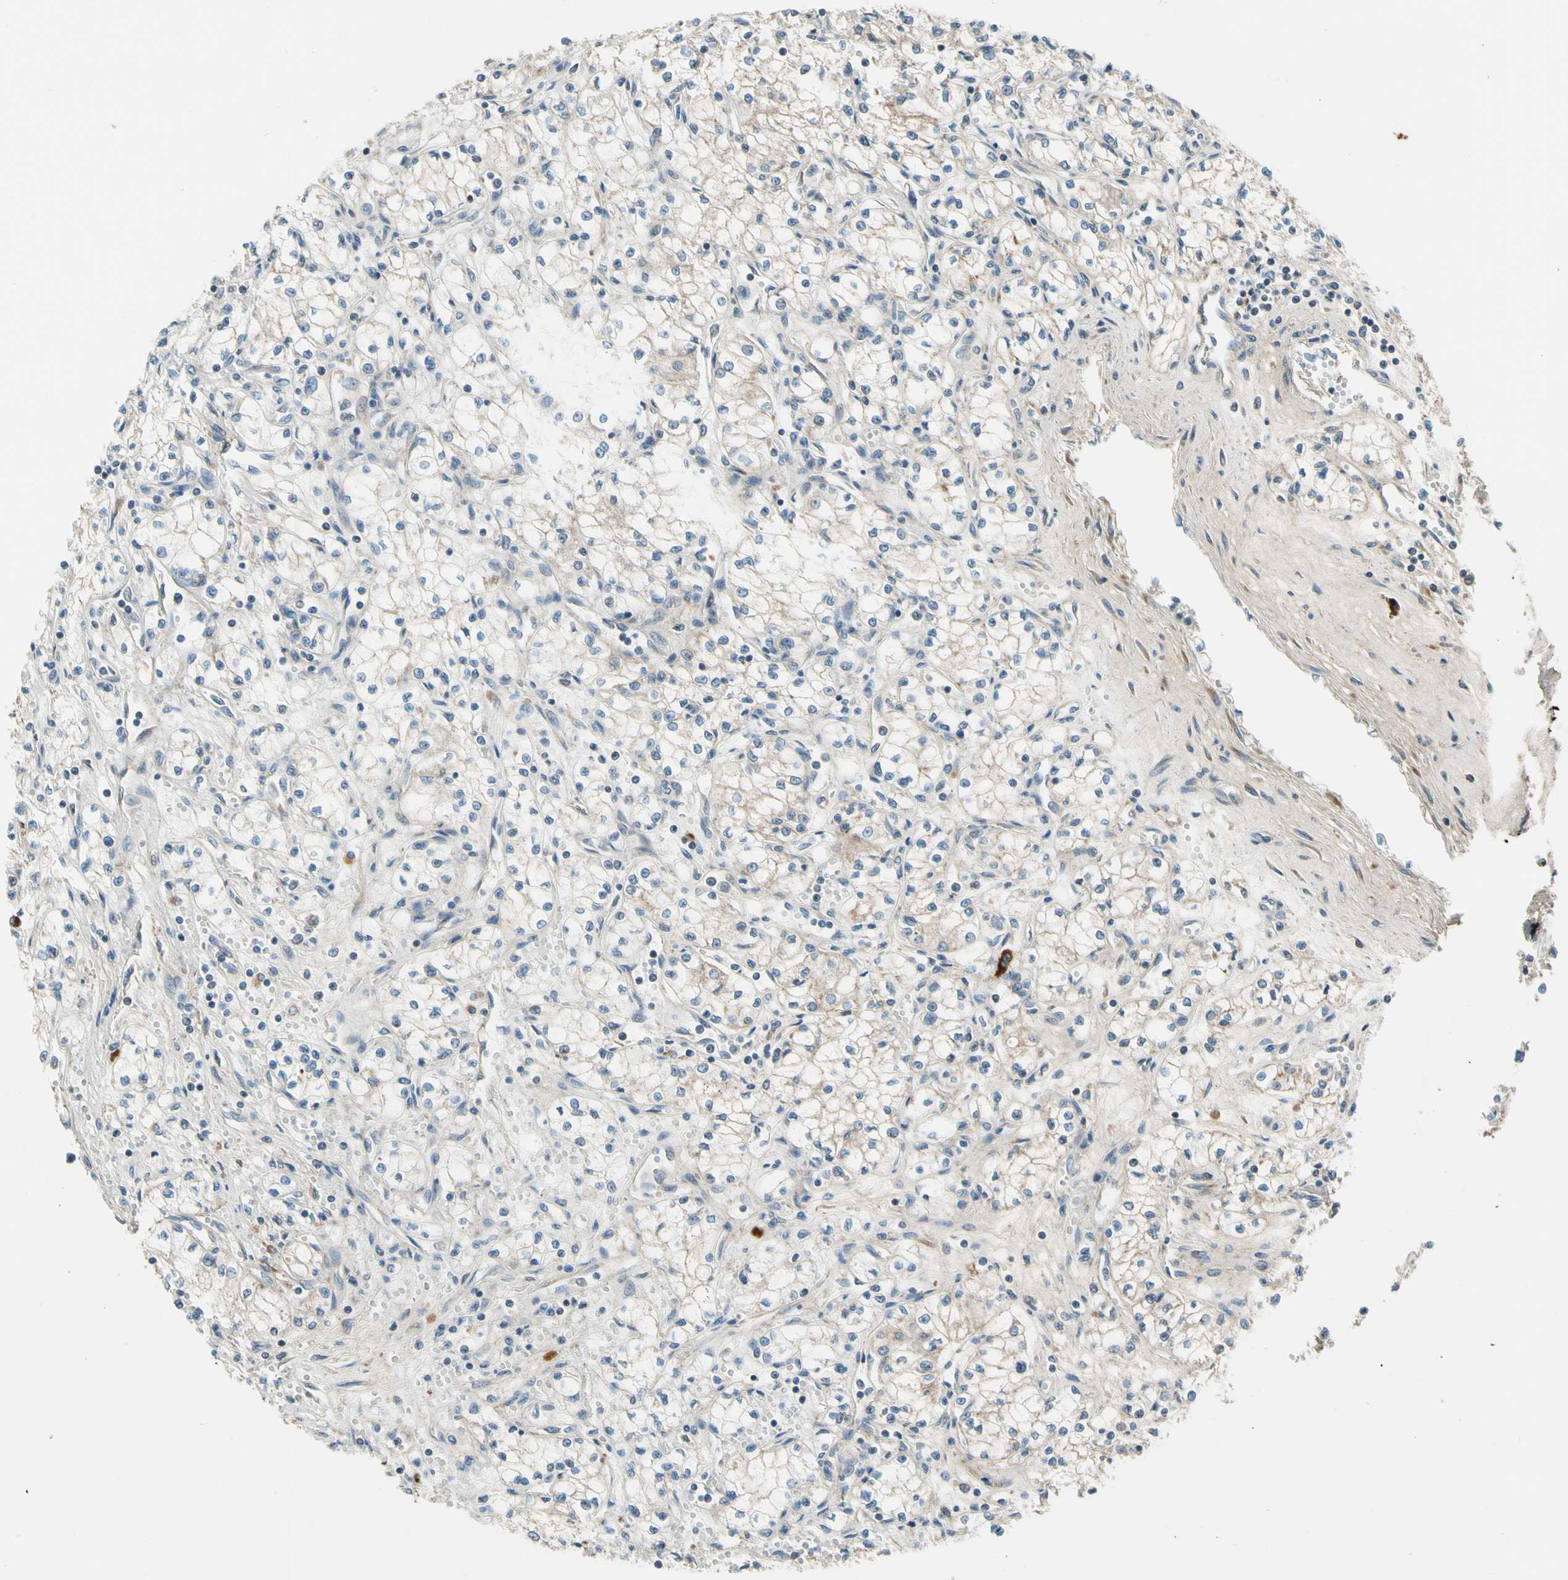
{"staining": {"intensity": "weak", "quantity": "<25%", "location": "cytoplasmic/membranous"}, "tissue": "renal cancer", "cell_type": "Tumor cells", "image_type": "cancer", "snomed": [{"axis": "morphology", "description": "Normal tissue, NOS"}, {"axis": "morphology", "description": "Adenocarcinoma, NOS"}, {"axis": "topography", "description": "Kidney"}], "caption": "This photomicrograph is of renal cancer stained with immunohistochemistry to label a protein in brown with the nuclei are counter-stained blue. There is no staining in tumor cells.", "gene": "MST1R", "patient": {"sex": "male", "age": 59}}